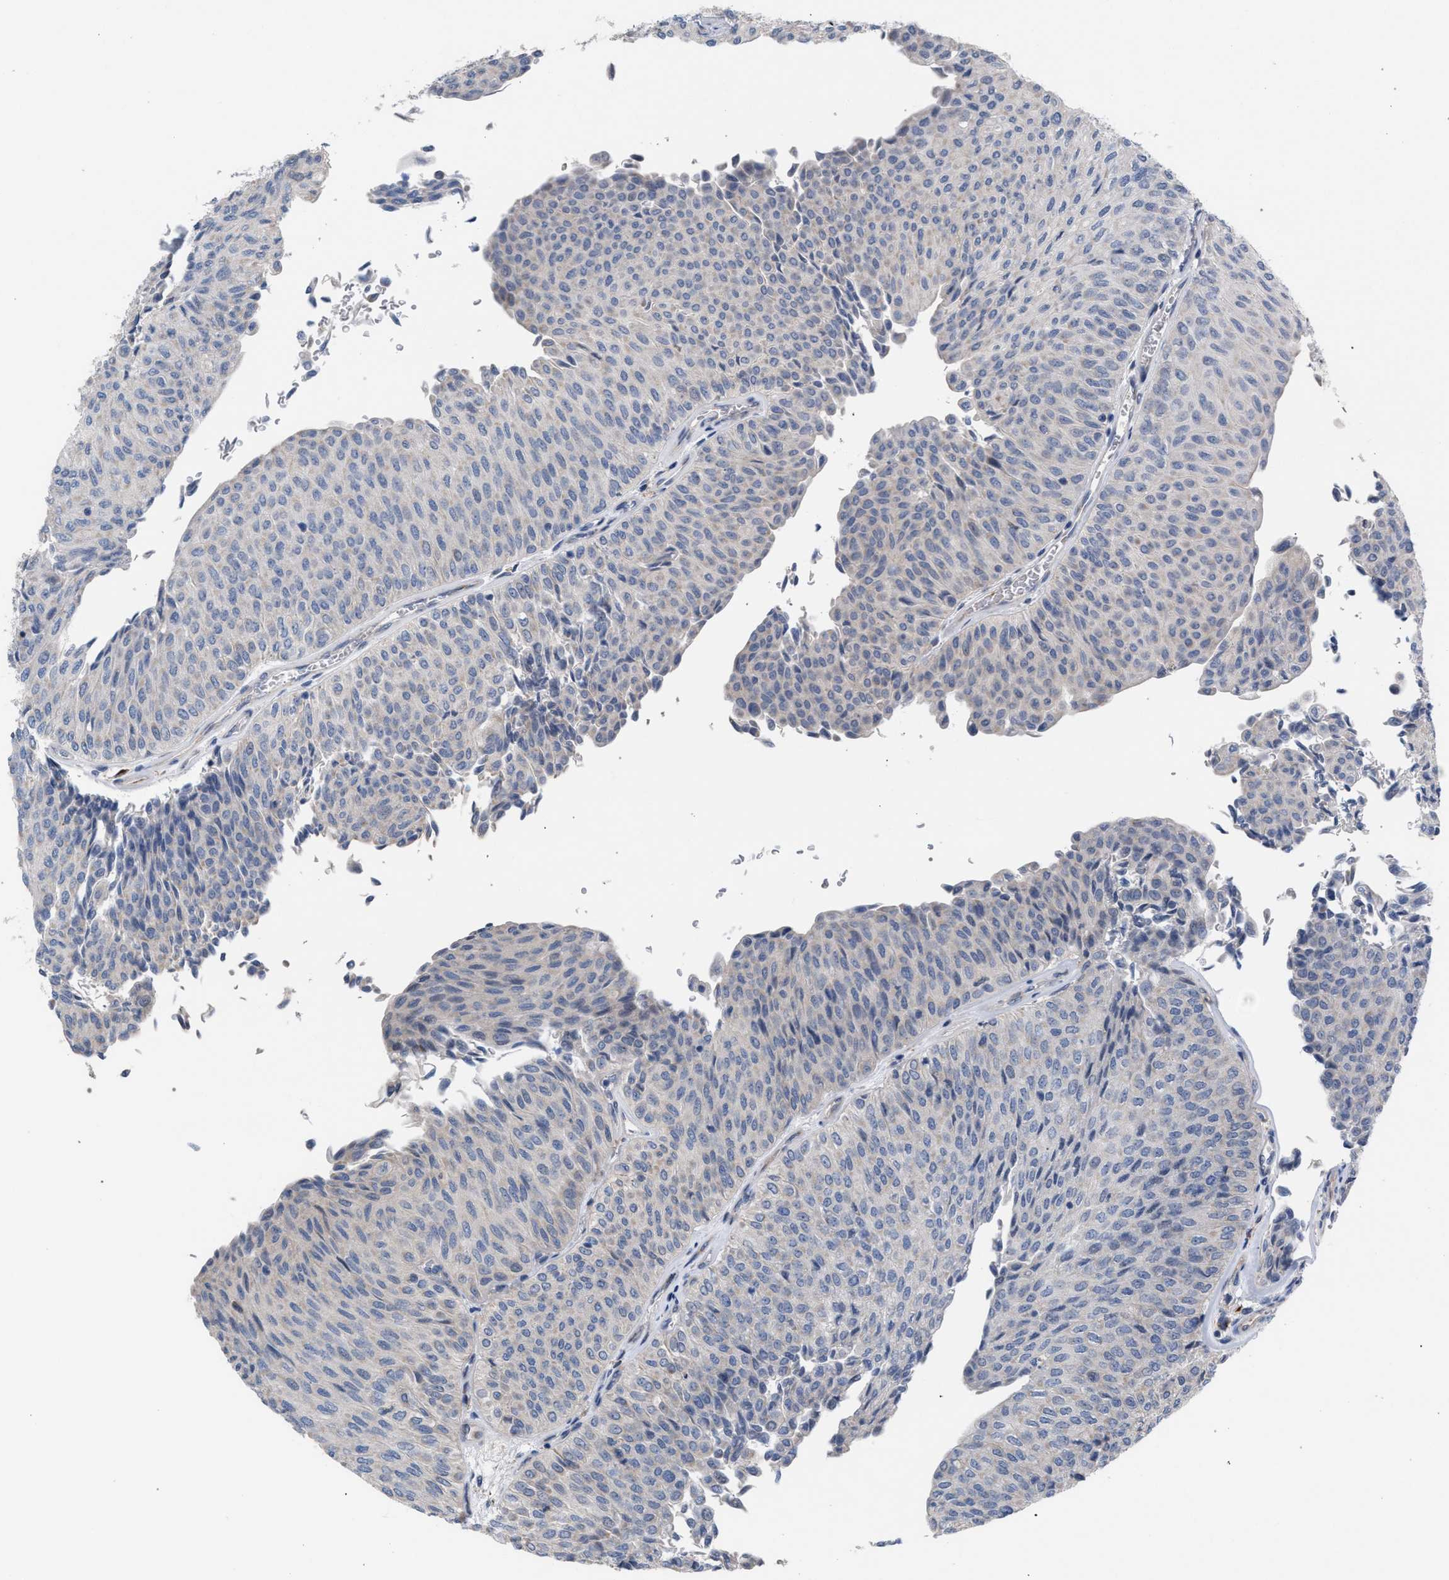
{"staining": {"intensity": "negative", "quantity": "none", "location": "none"}, "tissue": "urothelial cancer", "cell_type": "Tumor cells", "image_type": "cancer", "snomed": [{"axis": "morphology", "description": "Urothelial carcinoma, Low grade"}, {"axis": "topography", "description": "Urinary bladder"}], "caption": "This image is of urothelial cancer stained with immunohistochemistry (IHC) to label a protein in brown with the nuclei are counter-stained blue. There is no expression in tumor cells. (DAB (3,3'-diaminobenzidine) immunohistochemistry, high magnification).", "gene": "RNF135", "patient": {"sex": "male", "age": 78}}